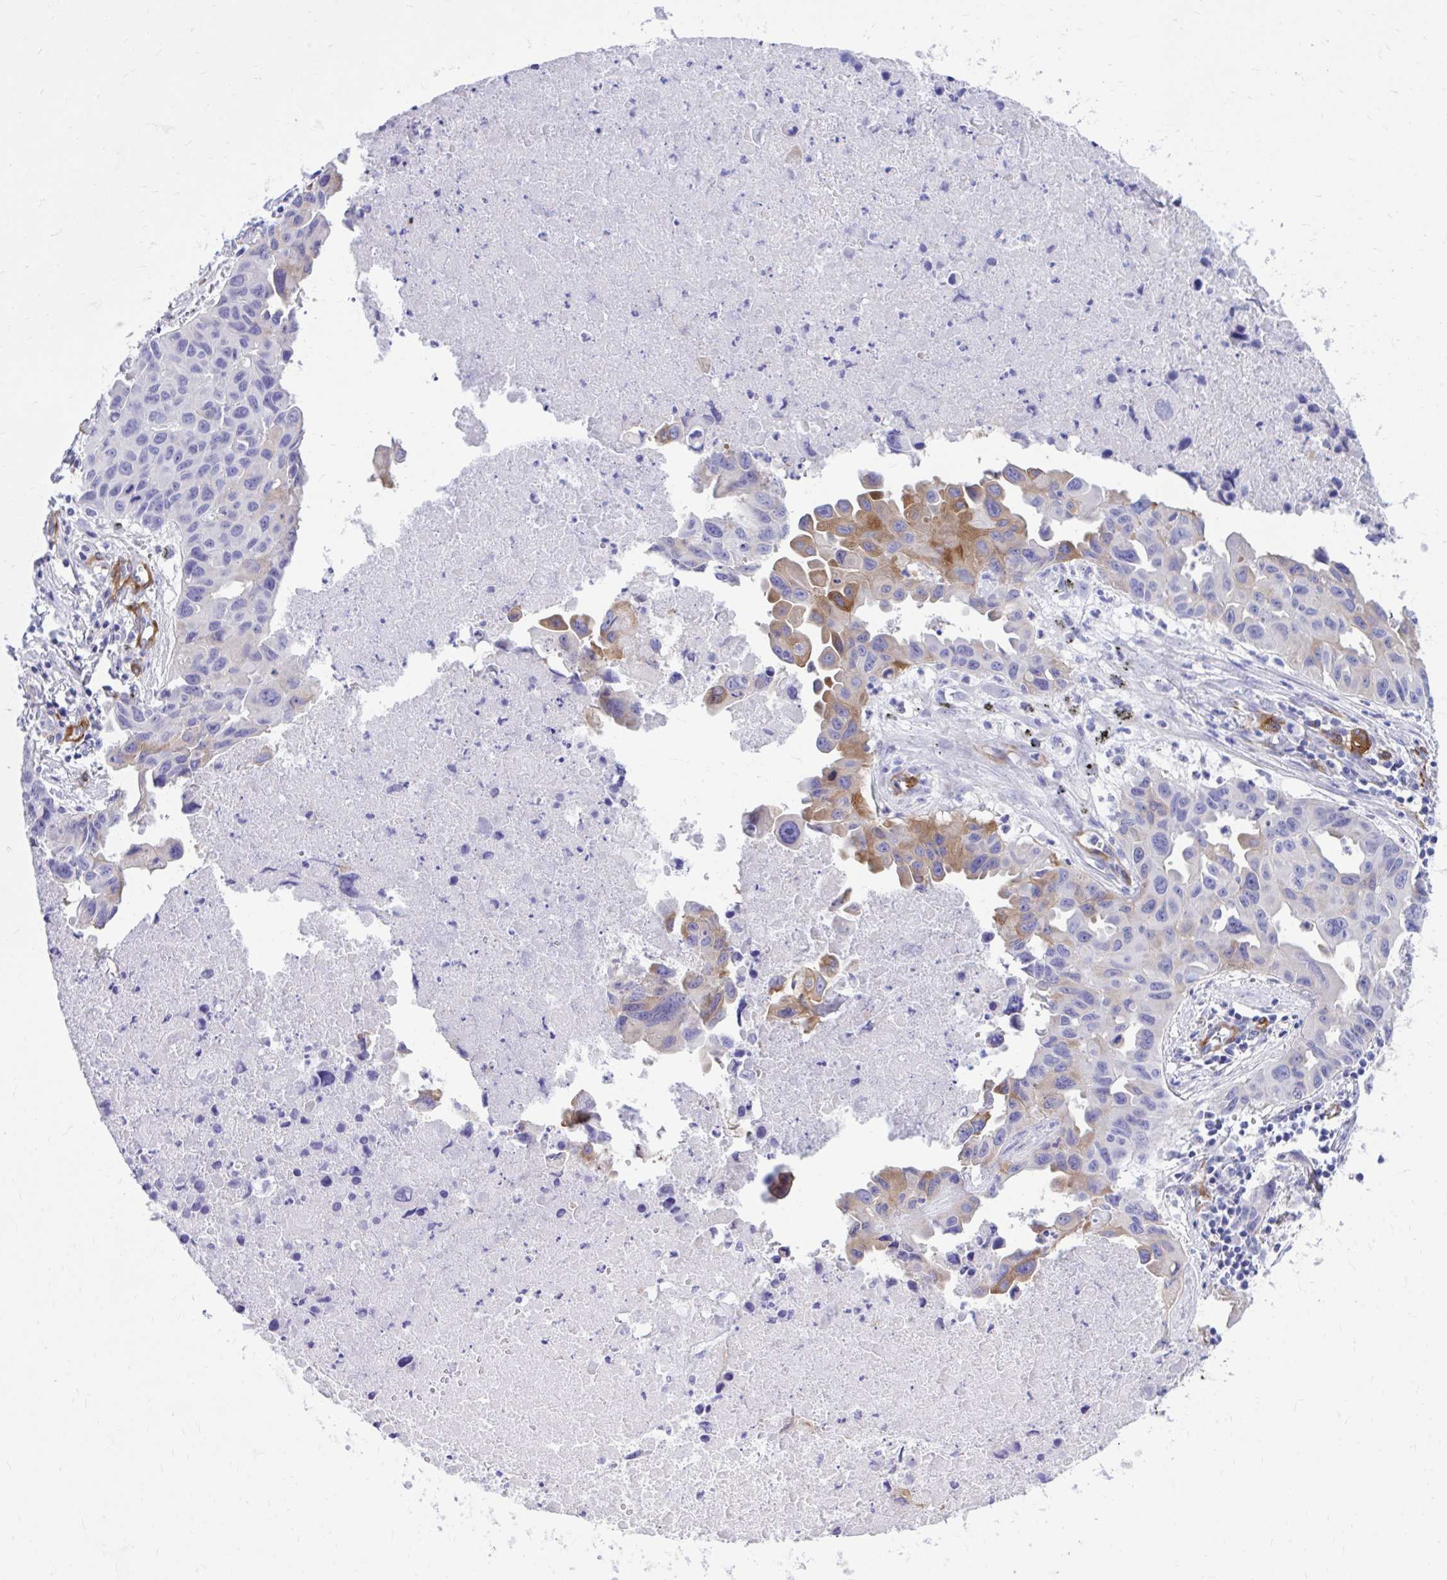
{"staining": {"intensity": "moderate", "quantity": "<25%", "location": "cytoplasmic/membranous"}, "tissue": "lung cancer", "cell_type": "Tumor cells", "image_type": "cancer", "snomed": [{"axis": "morphology", "description": "Adenocarcinoma, NOS"}, {"axis": "topography", "description": "Lymph node"}, {"axis": "topography", "description": "Lung"}], "caption": "Approximately <25% of tumor cells in lung adenocarcinoma display moderate cytoplasmic/membranous protein positivity as visualized by brown immunohistochemical staining.", "gene": "EPB41L1", "patient": {"sex": "male", "age": 64}}